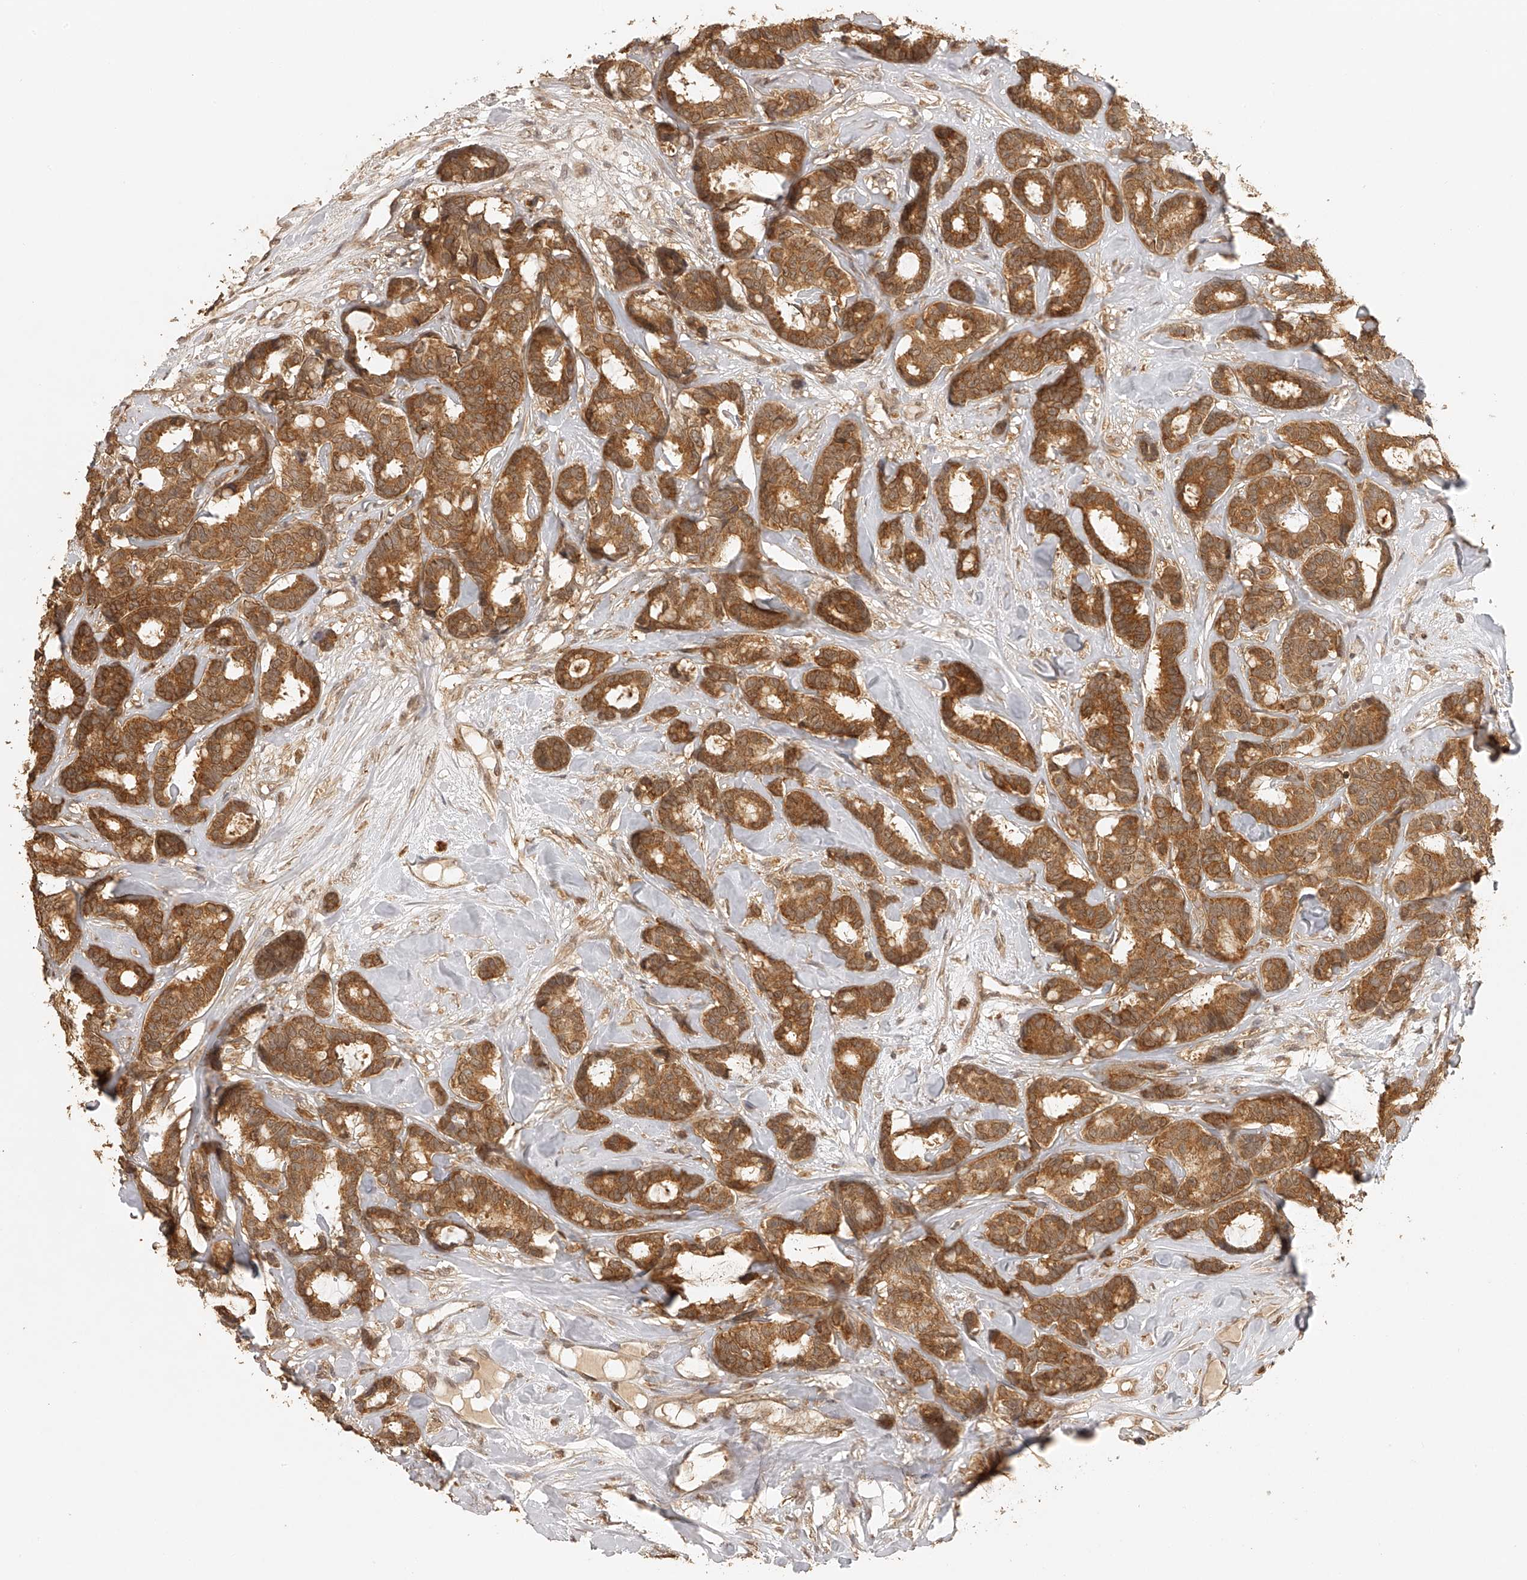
{"staining": {"intensity": "moderate", "quantity": ">75%", "location": "cytoplasmic/membranous"}, "tissue": "breast cancer", "cell_type": "Tumor cells", "image_type": "cancer", "snomed": [{"axis": "morphology", "description": "Duct carcinoma"}, {"axis": "topography", "description": "Breast"}], "caption": "This image shows IHC staining of human breast infiltrating ductal carcinoma, with medium moderate cytoplasmic/membranous expression in about >75% of tumor cells.", "gene": "BCL2L11", "patient": {"sex": "female", "age": 87}}